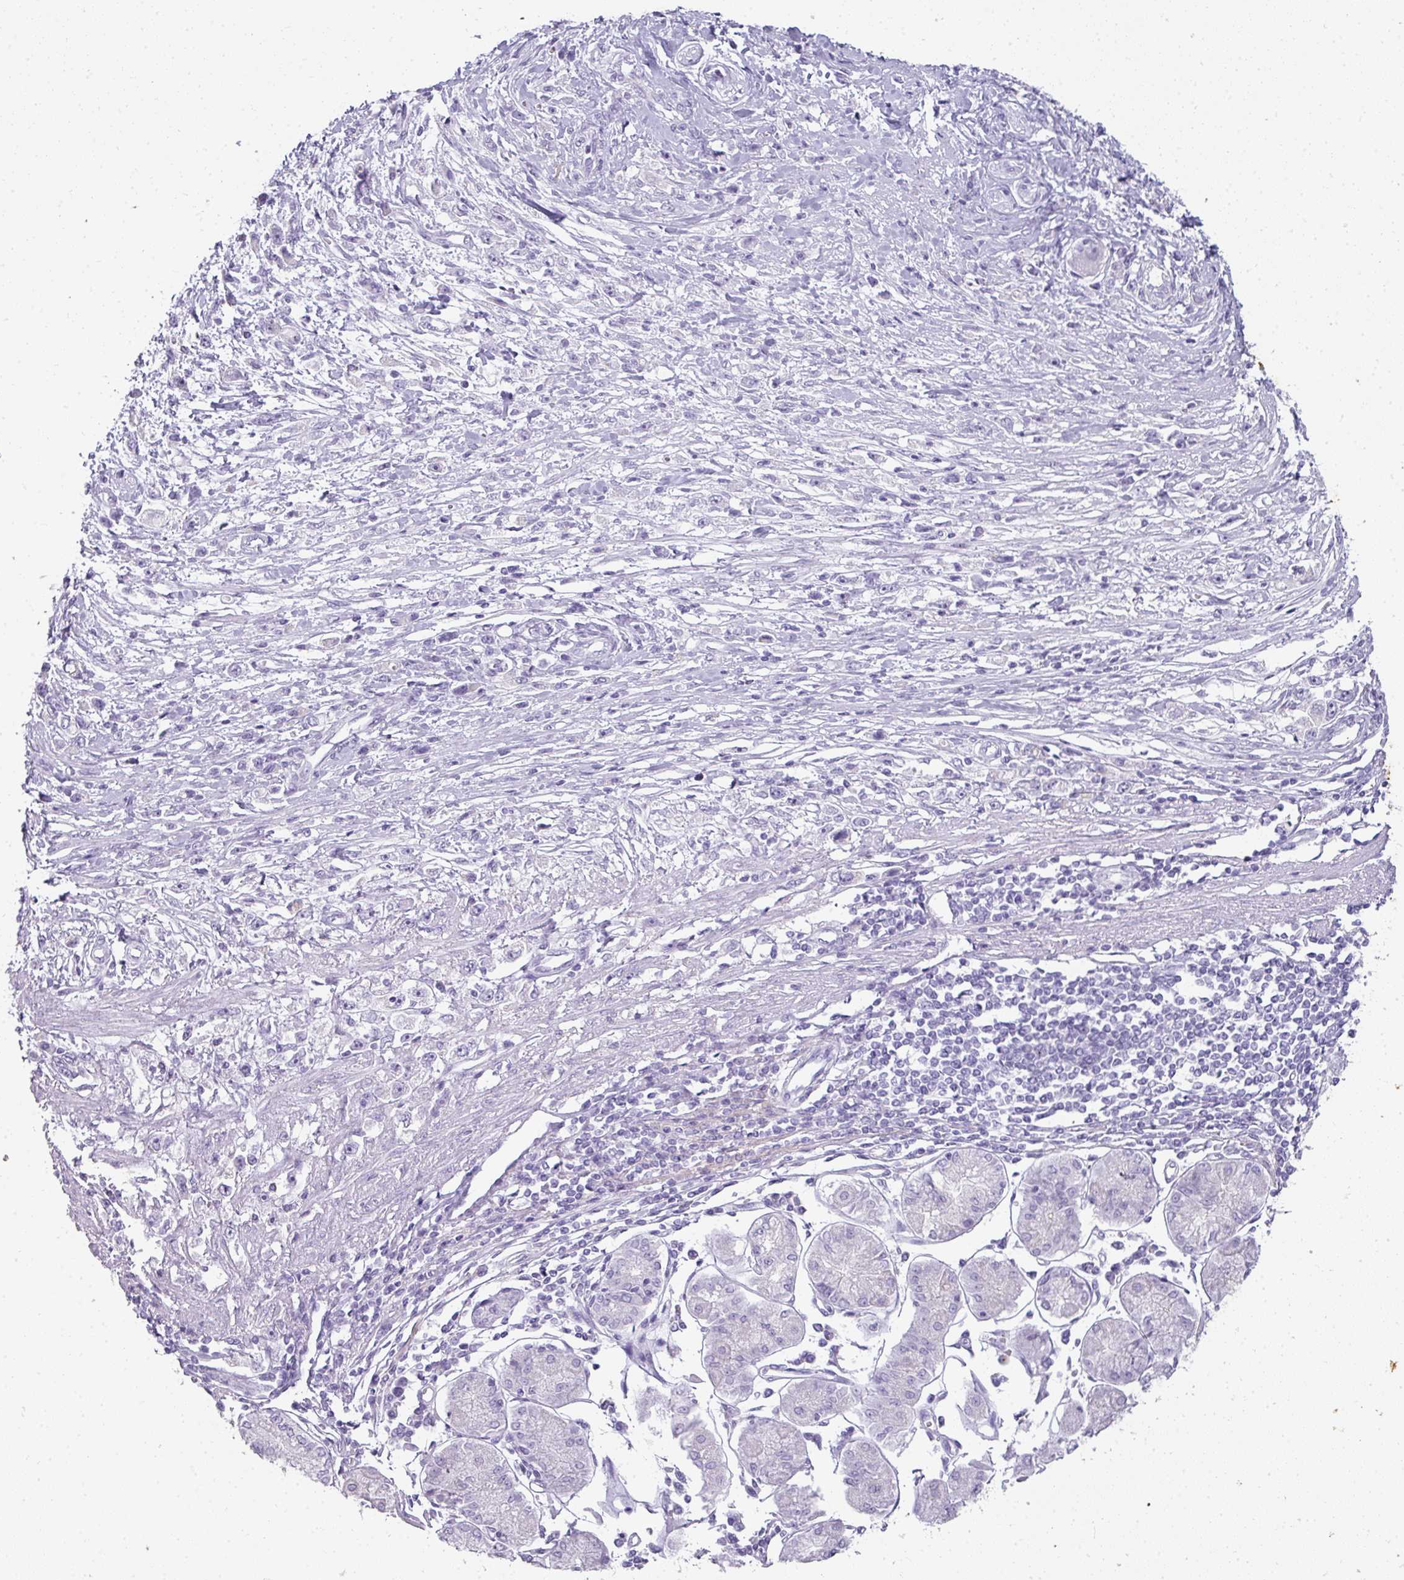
{"staining": {"intensity": "negative", "quantity": "none", "location": "none"}, "tissue": "stomach cancer", "cell_type": "Tumor cells", "image_type": "cancer", "snomed": [{"axis": "morphology", "description": "Adenocarcinoma, NOS"}, {"axis": "topography", "description": "Stomach"}], "caption": "Protein analysis of adenocarcinoma (stomach) demonstrates no significant expression in tumor cells. (DAB (3,3'-diaminobenzidine) IHC with hematoxylin counter stain).", "gene": "RBMY1F", "patient": {"sex": "female", "age": 59}}